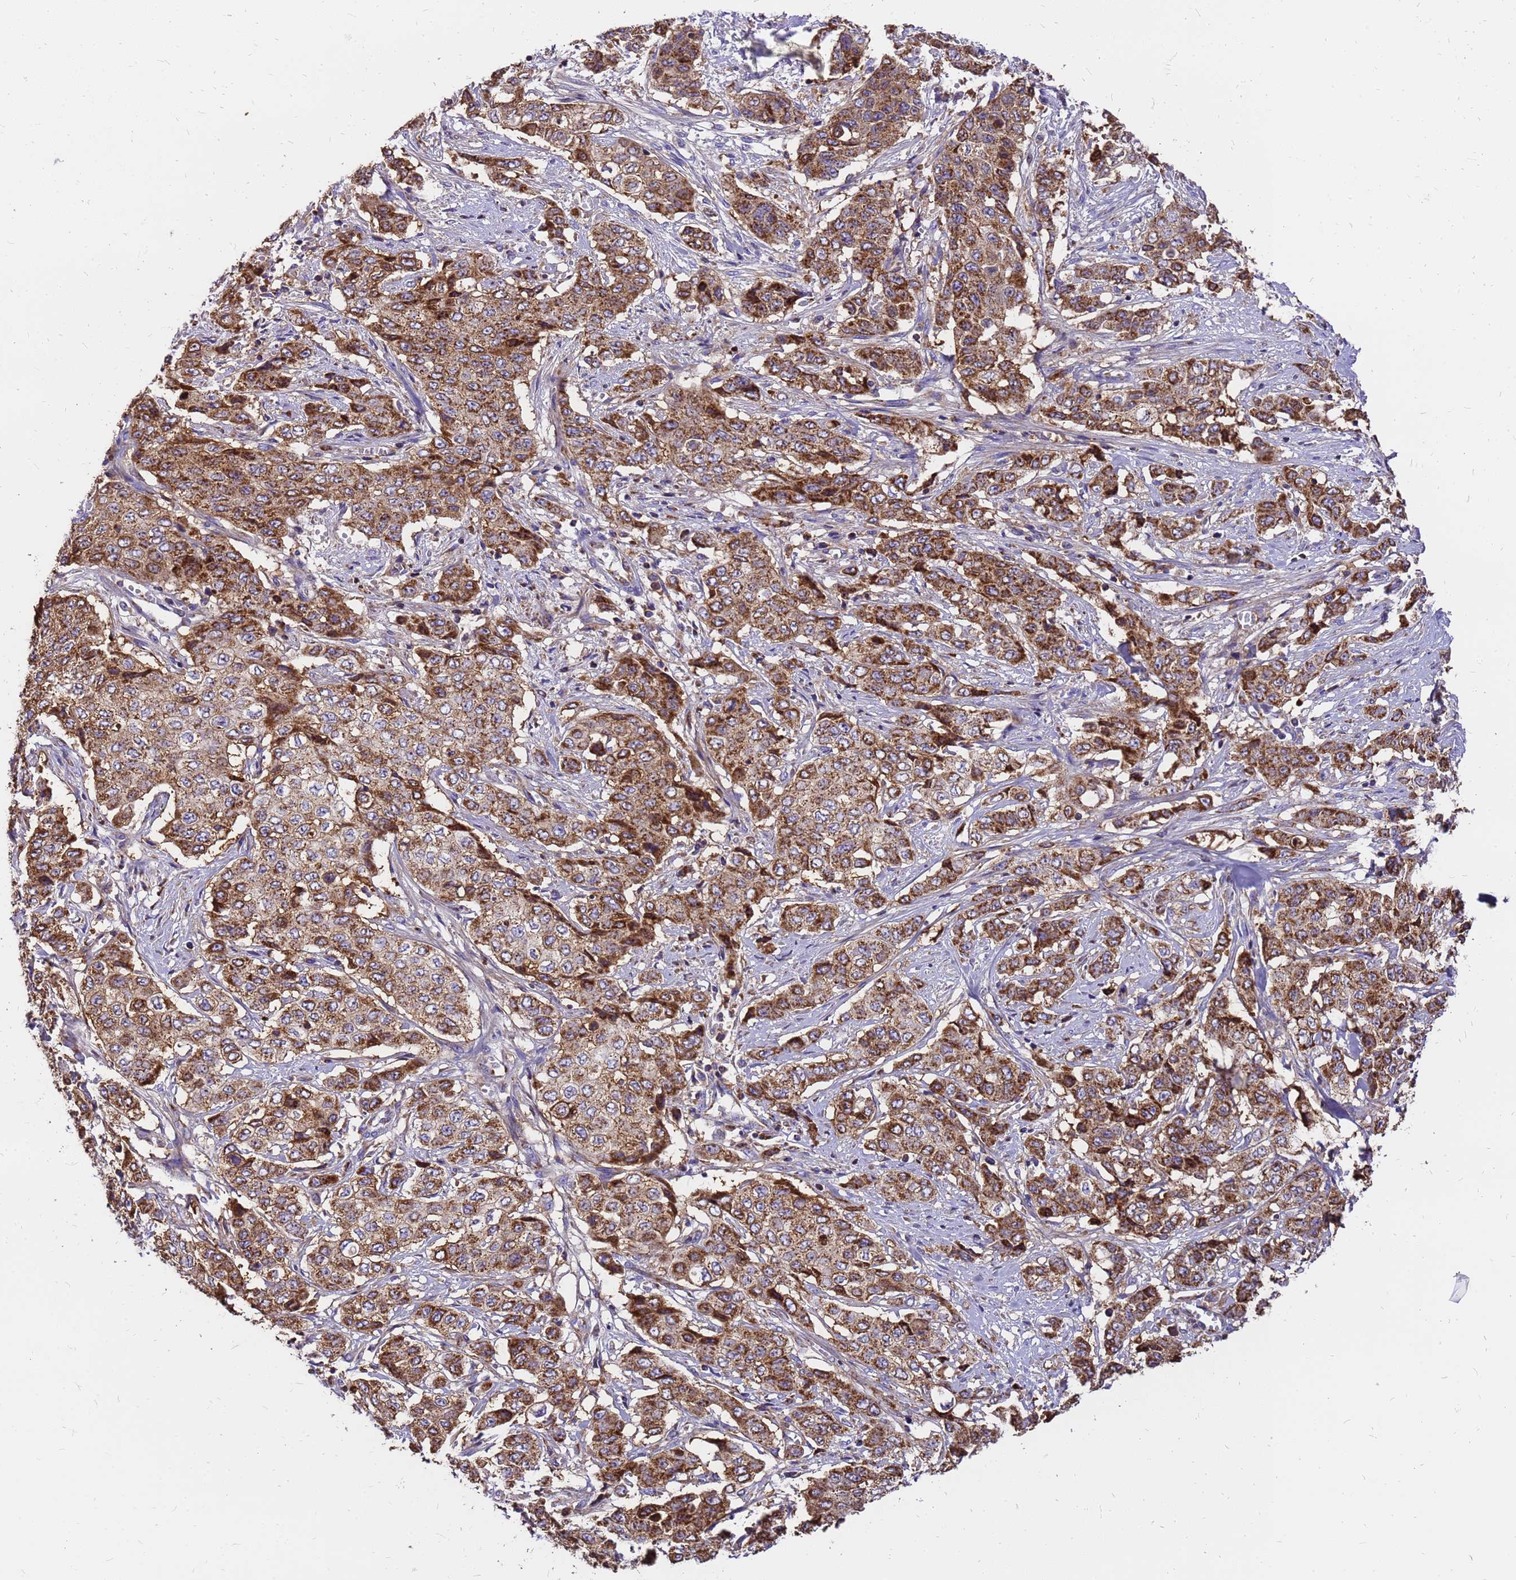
{"staining": {"intensity": "strong", "quantity": ">75%", "location": "cytoplasmic/membranous"}, "tissue": "stomach cancer", "cell_type": "Tumor cells", "image_type": "cancer", "snomed": [{"axis": "morphology", "description": "Adenocarcinoma, NOS"}, {"axis": "topography", "description": "Stomach, upper"}], "caption": "Immunohistochemistry (IHC) image of neoplastic tissue: human stomach cancer stained using immunohistochemistry reveals high levels of strong protein expression localized specifically in the cytoplasmic/membranous of tumor cells, appearing as a cytoplasmic/membranous brown color.", "gene": "MRPS26", "patient": {"sex": "male", "age": 62}}